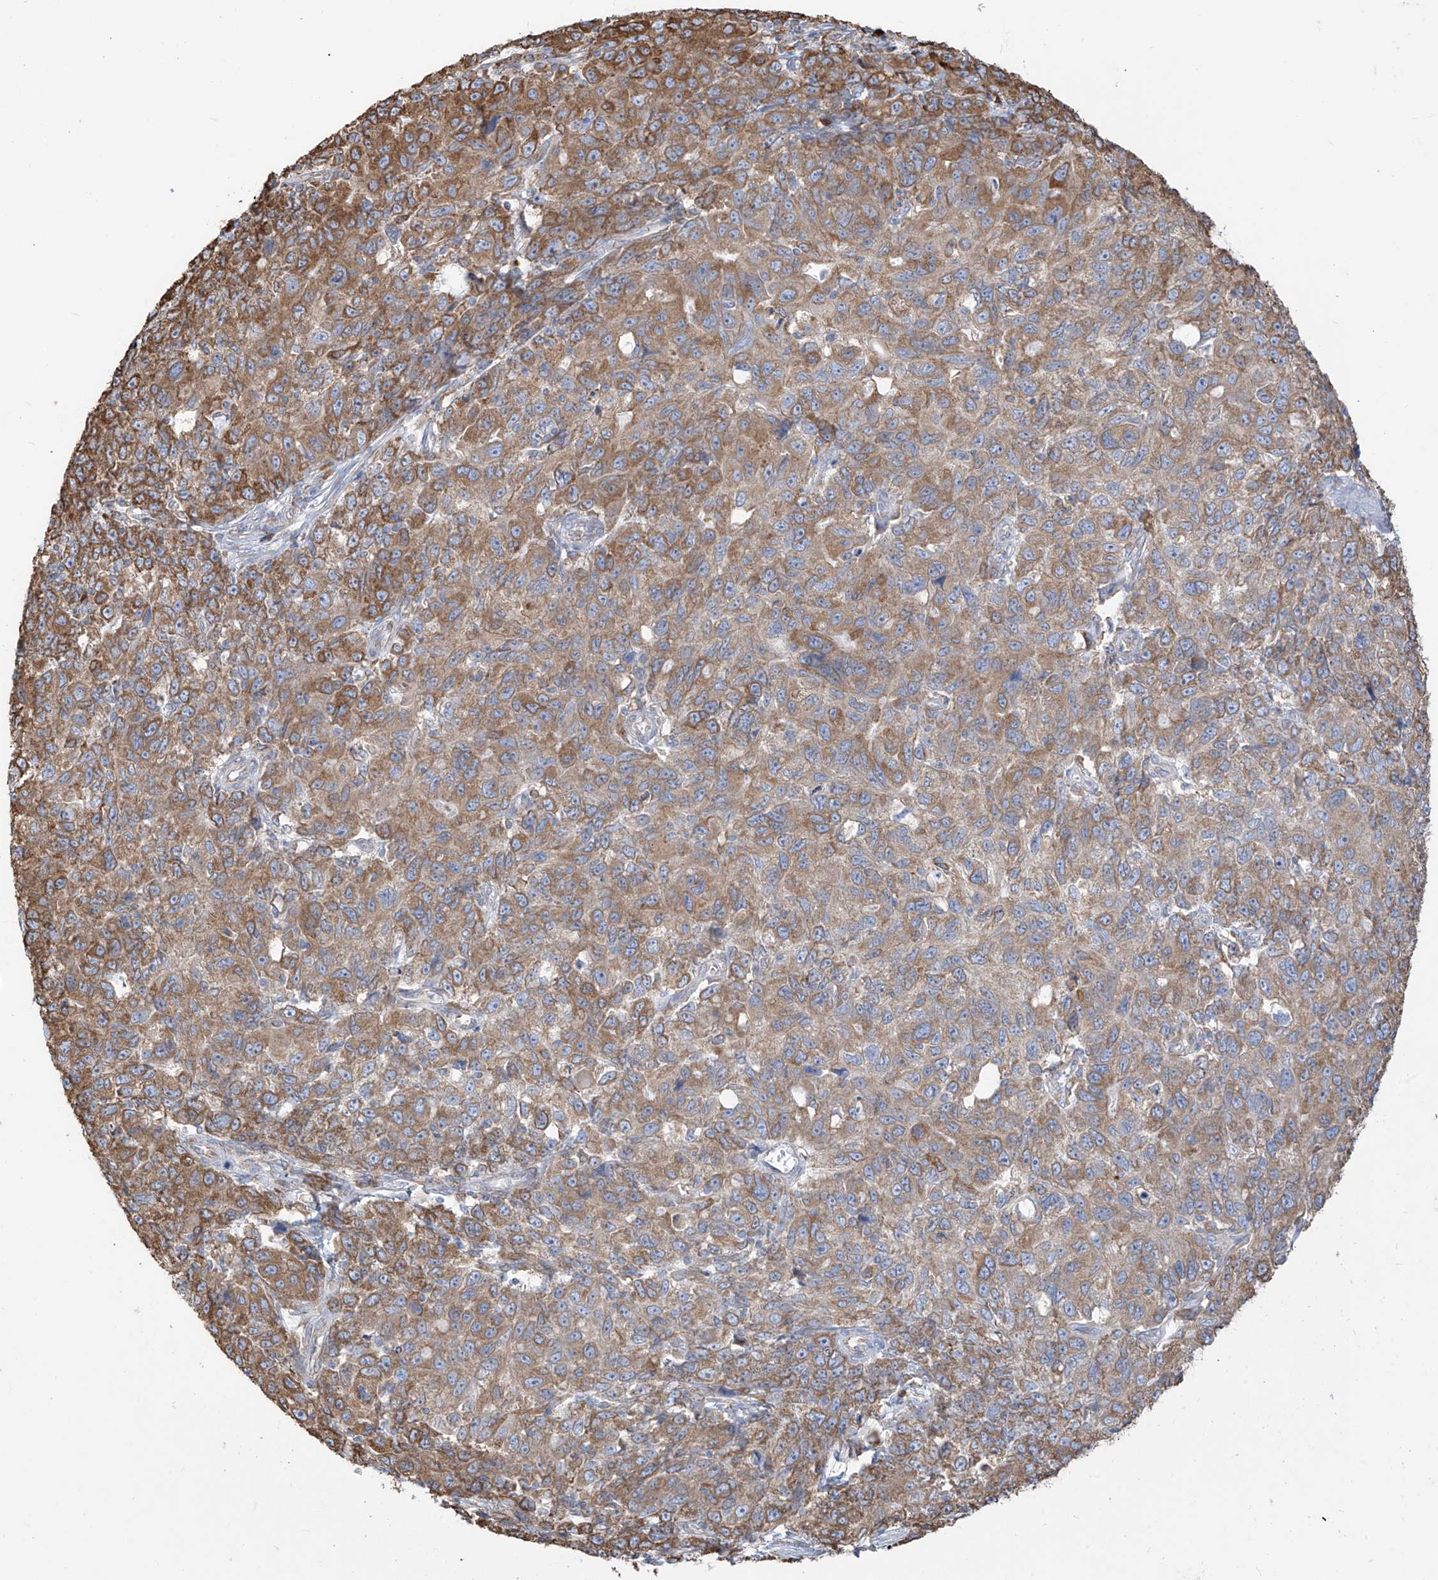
{"staining": {"intensity": "moderate", "quantity": ">75%", "location": "cytoplasmic/membranous"}, "tissue": "ovarian cancer", "cell_type": "Tumor cells", "image_type": "cancer", "snomed": [{"axis": "morphology", "description": "Carcinoma, endometroid"}, {"axis": "topography", "description": "Ovary"}], "caption": "The histopathology image displays a brown stain indicating the presence of a protein in the cytoplasmic/membranous of tumor cells in ovarian endometroid carcinoma. The protein is shown in brown color, while the nuclei are stained blue.", "gene": "PDIA6", "patient": {"sex": "female", "age": 42}}